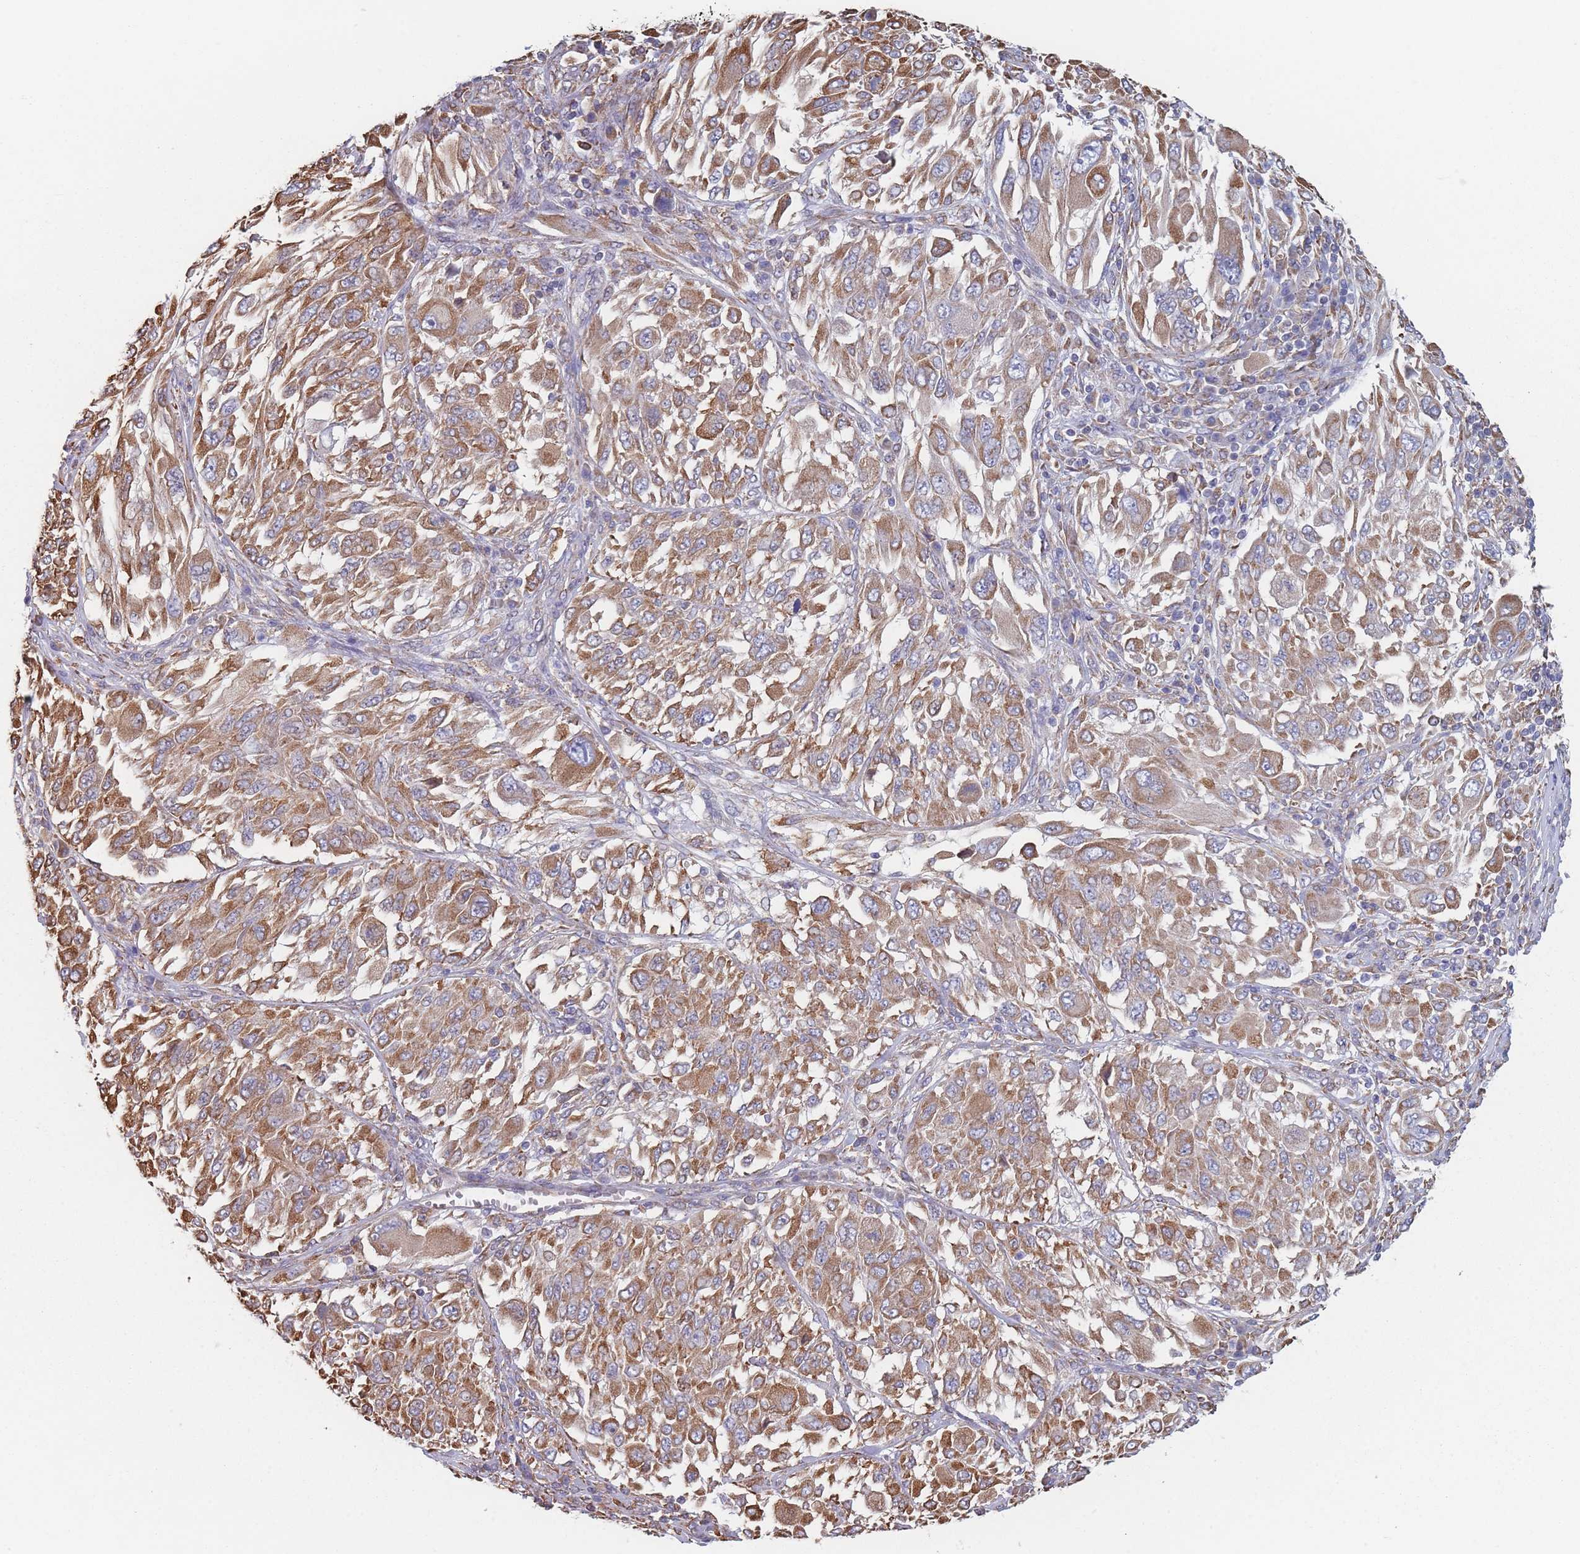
{"staining": {"intensity": "moderate", "quantity": ">75%", "location": "cytoplasmic/membranous"}, "tissue": "melanoma", "cell_type": "Tumor cells", "image_type": "cancer", "snomed": [{"axis": "morphology", "description": "Malignant melanoma, NOS"}, {"axis": "topography", "description": "Skin"}], "caption": "DAB (3,3'-diaminobenzidine) immunohistochemical staining of malignant melanoma displays moderate cytoplasmic/membranous protein positivity in about >75% of tumor cells. Ihc stains the protein in brown and the nuclei are stained blue.", "gene": "OR7C2", "patient": {"sex": "female", "age": 91}}